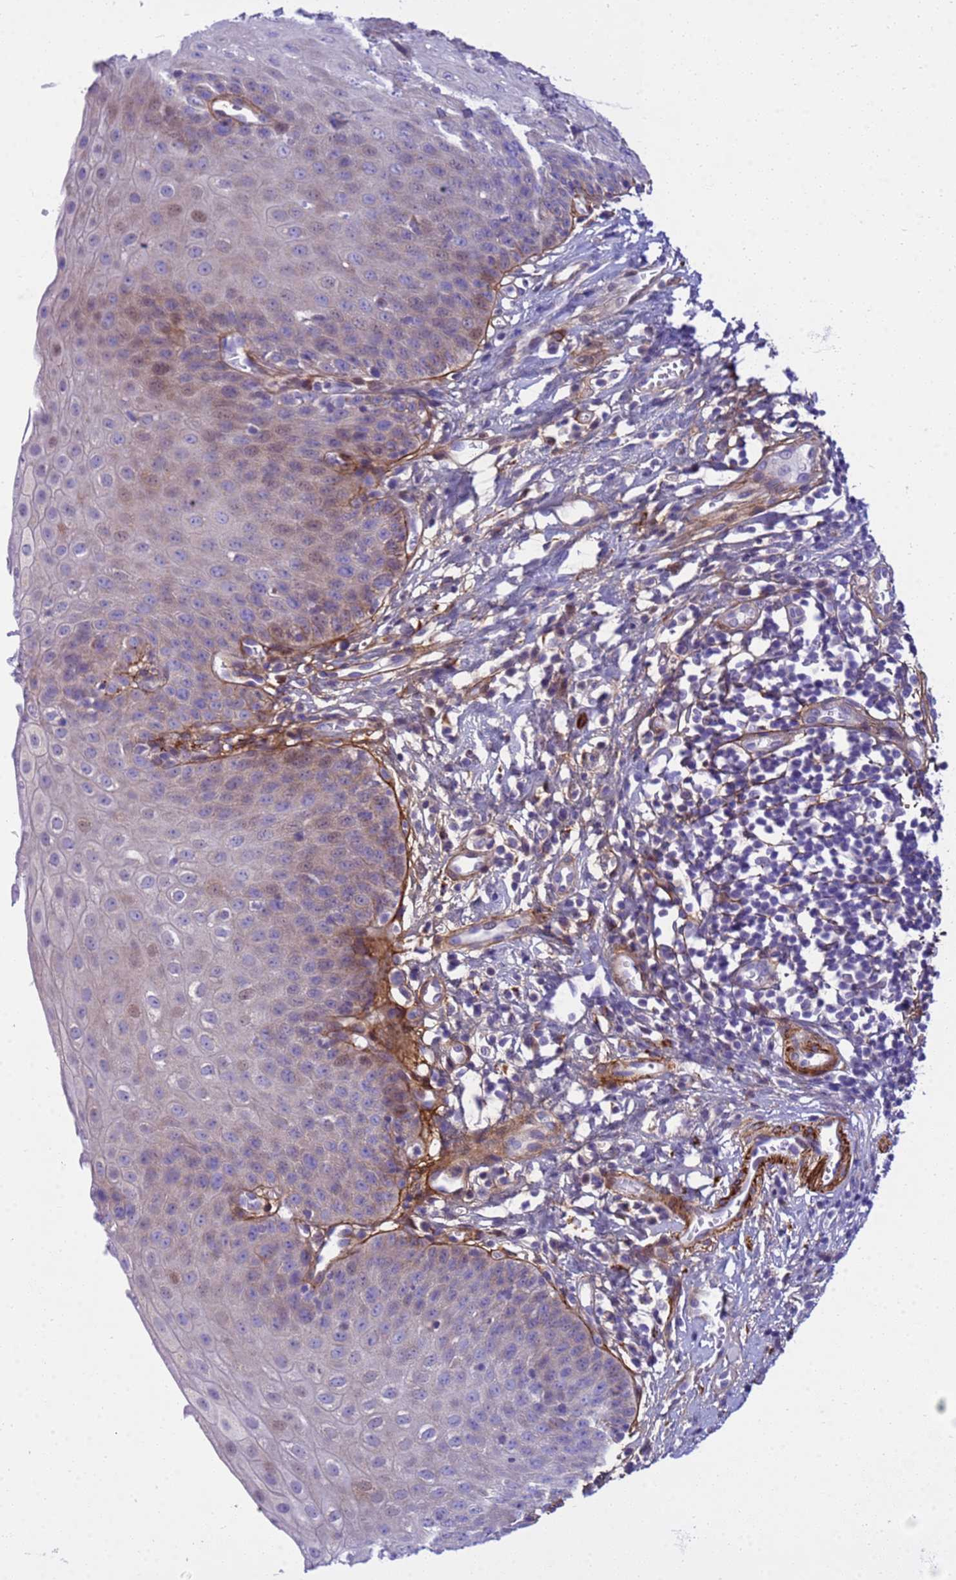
{"staining": {"intensity": "moderate", "quantity": "<25%", "location": "cytoplasmic/membranous,nuclear"}, "tissue": "esophagus", "cell_type": "Squamous epithelial cells", "image_type": "normal", "snomed": [{"axis": "morphology", "description": "Normal tissue, NOS"}, {"axis": "topography", "description": "Esophagus"}], "caption": "Immunohistochemical staining of benign esophagus reveals moderate cytoplasmic/membranous,nuclear protein expression in approximately <25% of squamous epithelial cells. The staining was performed using DAB, with brown indicating positive protein expression. Nuclei are stained blue with hematoxylin.", "gene": "P2RX7", "patient": {"sex": "male", "age": 71}}